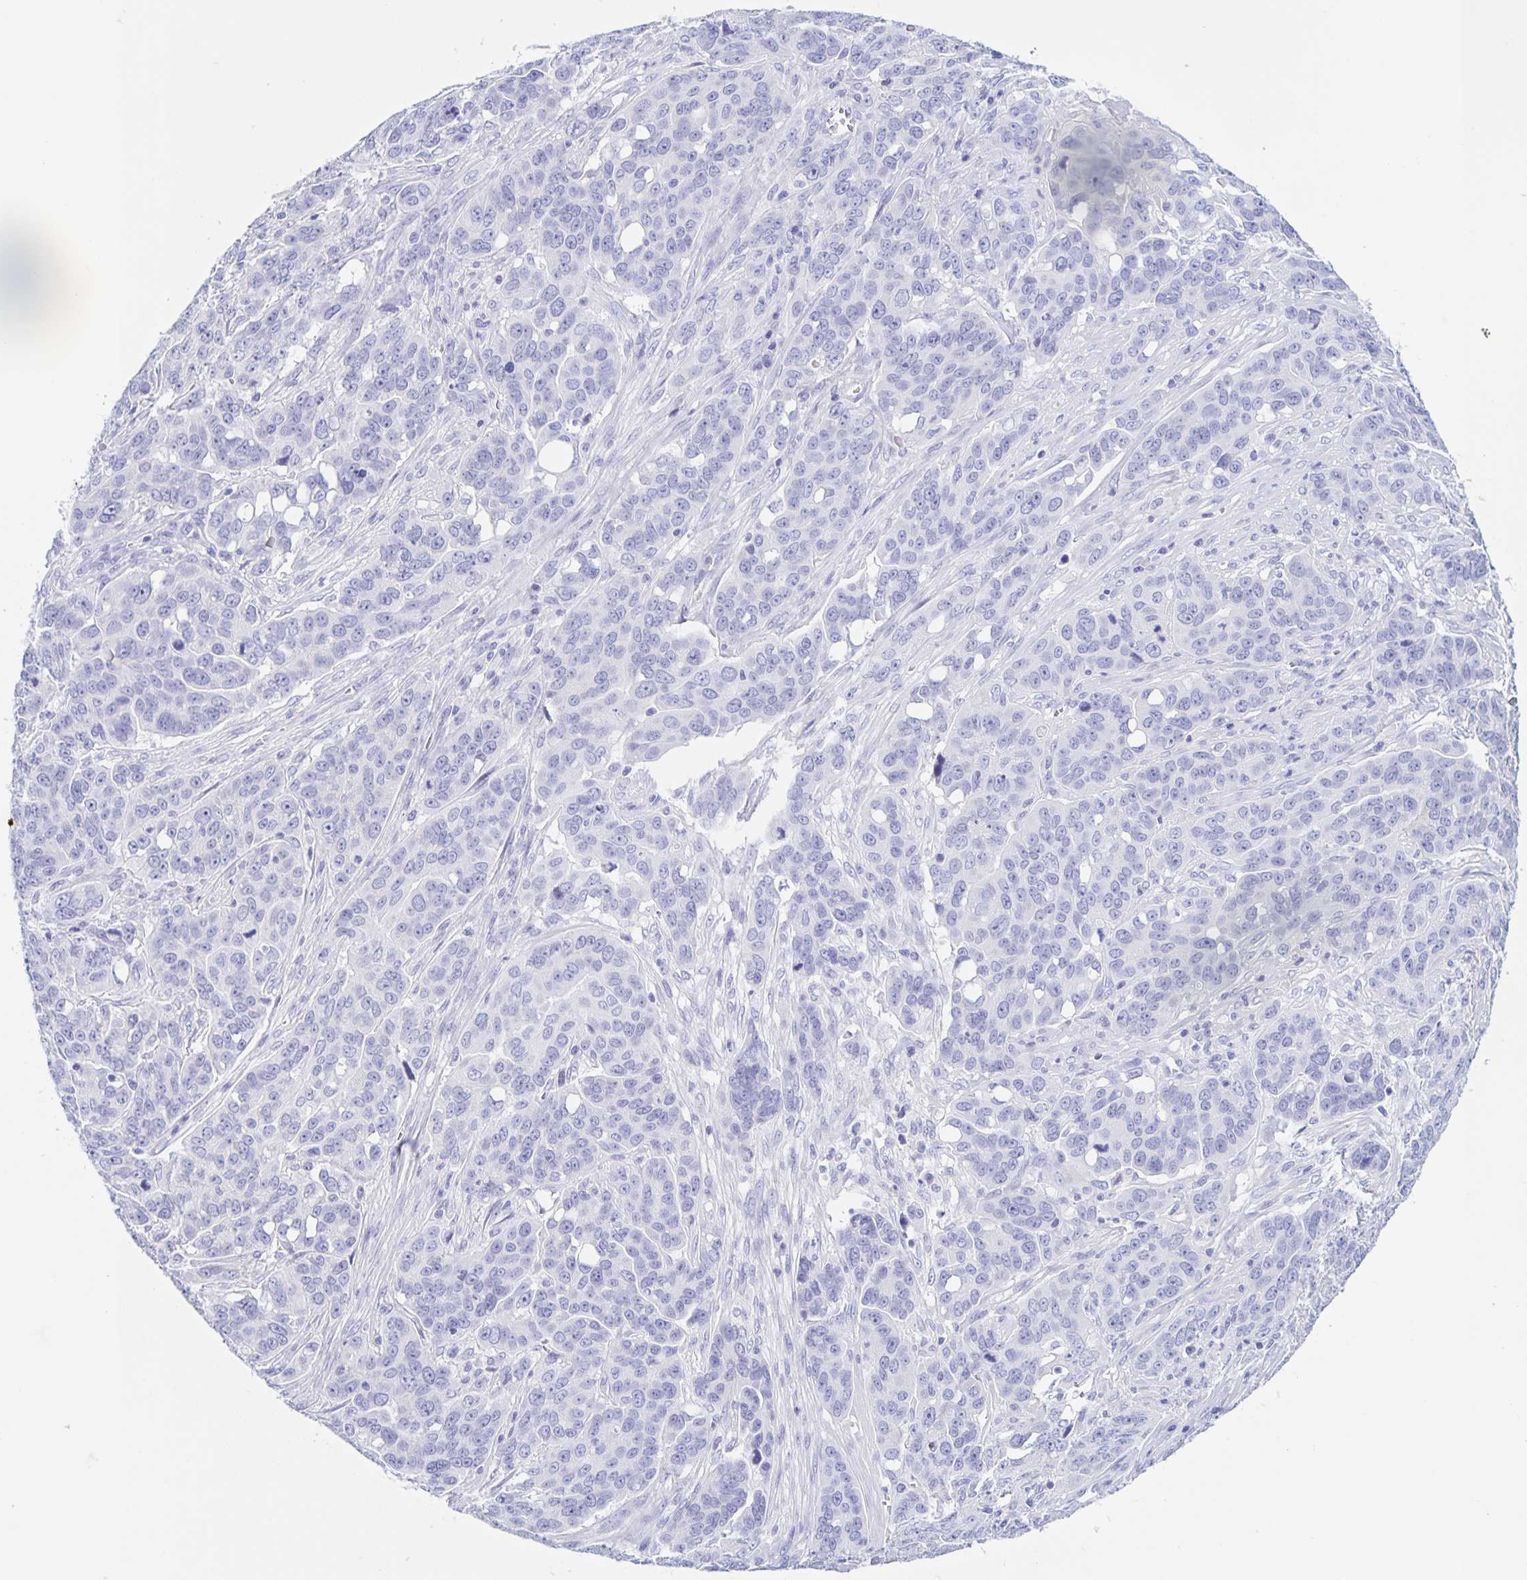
{"staining": {"intensity": "negative", "quantity": "none", "location": "none"}, "tissue": "ovarian cancer", "cell_type": "Tumor cells", "image_type": "cancer", "snomed": [{"axis": "morphology", "description": "Carcinoma, endometroid"}, {"axis": "topography", "description": "Ovary"}], "caption": "Endometroid carcinoma (ovarian) was stained to show a protein in brown. There is no significant positivity in tumor cells. Brightfield microscopy of immunohistochemistry stained with DAB (brown) and hematoxylin (blue), captured at high magnification.", "gene": "DMBT1", "patient": {"sex": "female", "age": 78}}